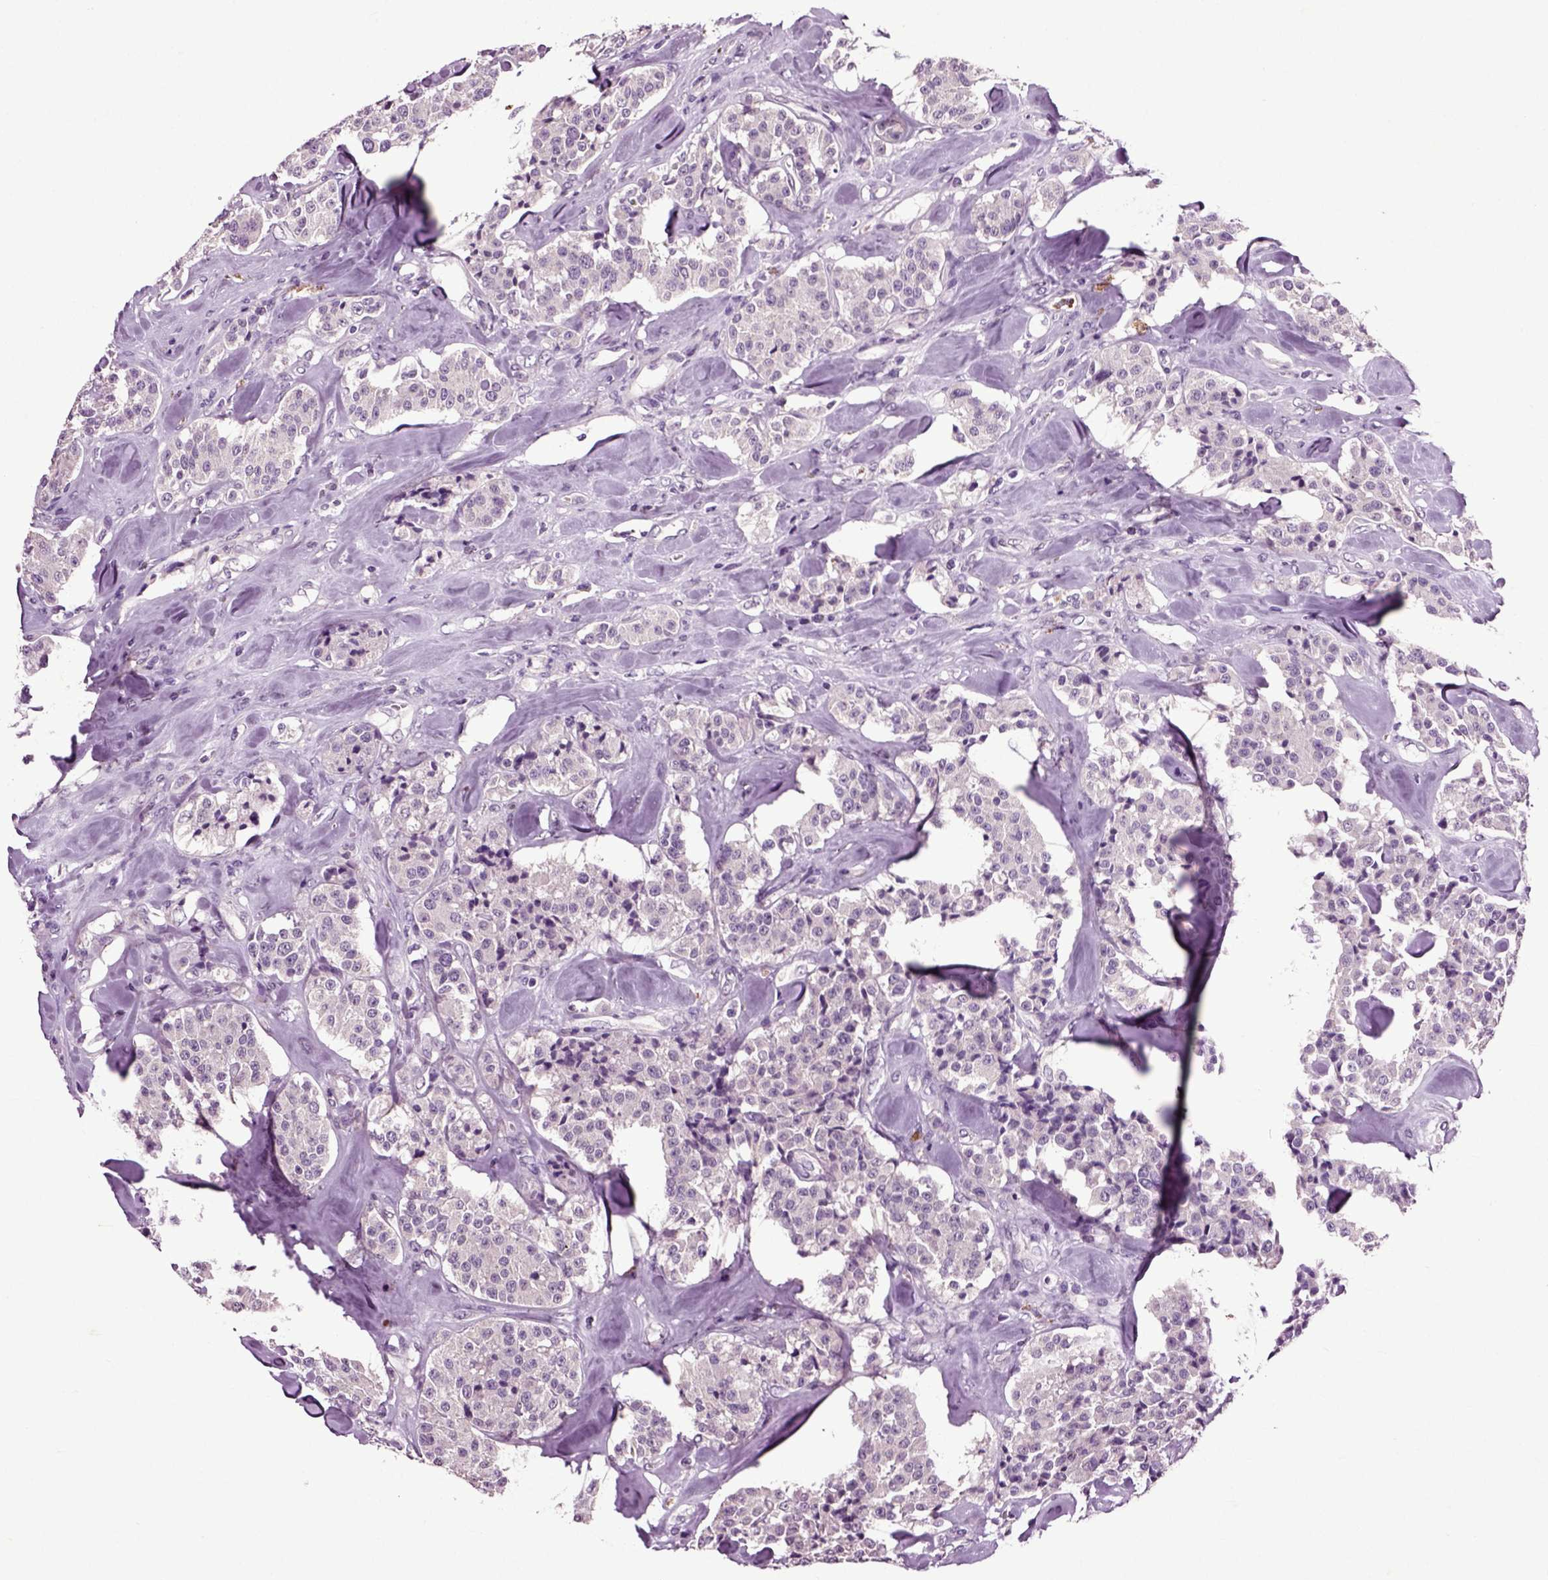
{"staining": {"intensity": "negative", "quantity": "none", "location": "none"}, "tissue": "carcinoid", "cell_type": "Tumor cells", "image_type": "cancer", "snomed": [{"axis": "morphology", "description": "Carcinoid, malignant, NOS"}, {"axis": "topography", "description": "Pancreas"}], "caption": "Tumor cells are negative for protein expression in human malignant carcinoid.", "gene": "CRHR1", "patient": {"sex": "male", "age": 41}}